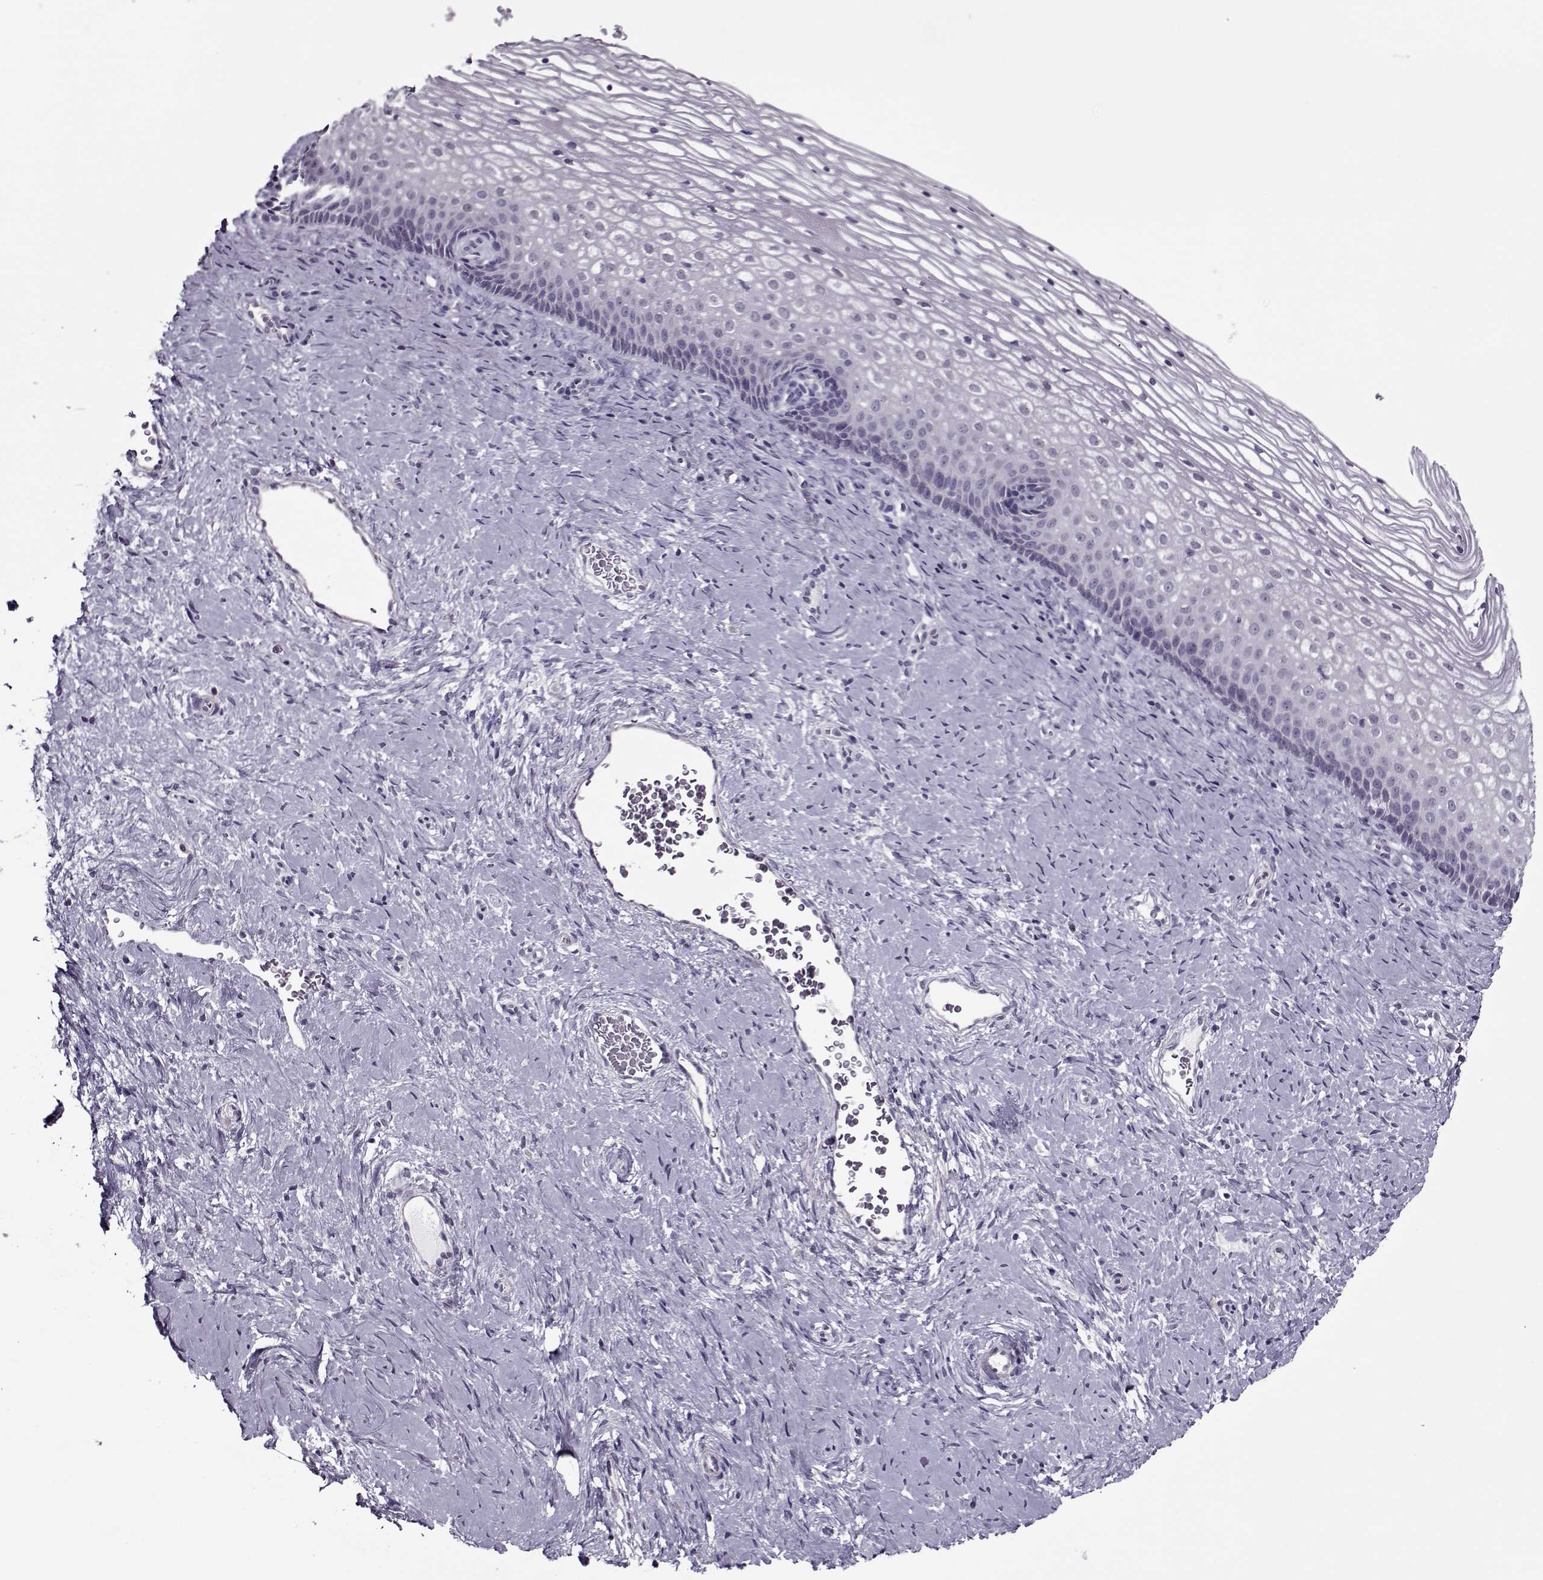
{"staining": {"intensity": "negative", "quantity": "none", "location": "none"}, "tissue": "cervix", "cell_type": "Glandular cells", "image_type": "normal", "snomed": [{"axis": "morphology", "description": "Normal tissue, NOS"}, {"axis": "topography", "description": "Cervix"}], "caption": "The photomicrograph reveals no significant staining in glandular cells of cervix.", "gene": "CIBAR1", "patient": {"sex": "female", "age": 34}}